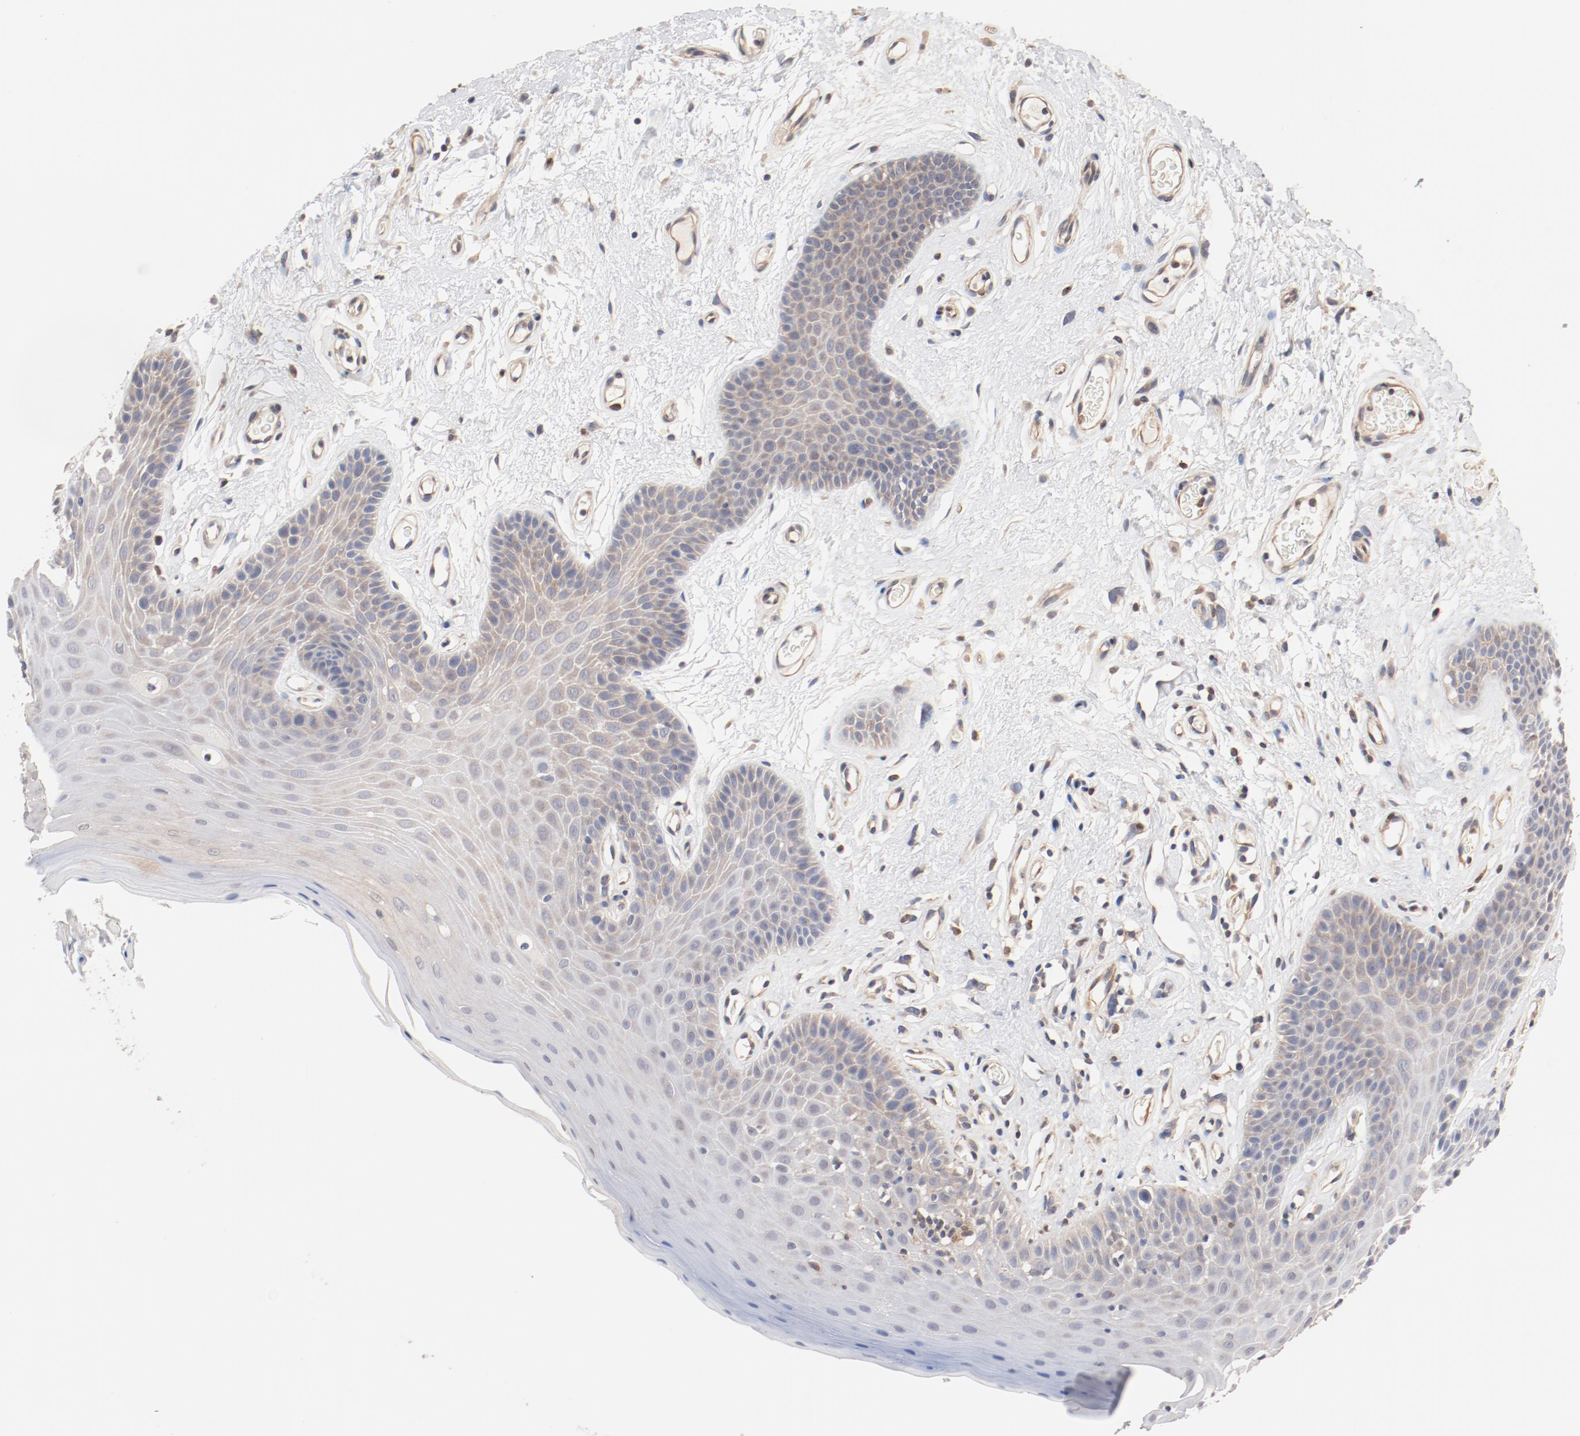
{"staining": {"intensity": "weak", "quantity": "25%-75%", "location": "cytoplasmic/membranous"}, "tissue": "oral mucosa", "cell_type": "Squamous epithelial cells", "image_type": "normal", "snomed": [{"axis": "morphology", "description": "Normal tissue, NOS"}, {"axis": "morphology", "description": "Squamous cell carcinoma, NOS"}, {"axis": "topography", "description": "Skeletal muscle"}, {"axis": "topography", "description": "Oral tissue"}, {"axis": "topography", "description": "Head-Neck"}], "caption": "This image shows immunohistochemistry (IHC) staining of unremarkable human oral mucosa, with low weak cytoplasmic/membranous expression in about 25%-75% of squamous epithelial cells.", "gene": "UBE2J1", "patient": {"sex": "male", "age": 71}}